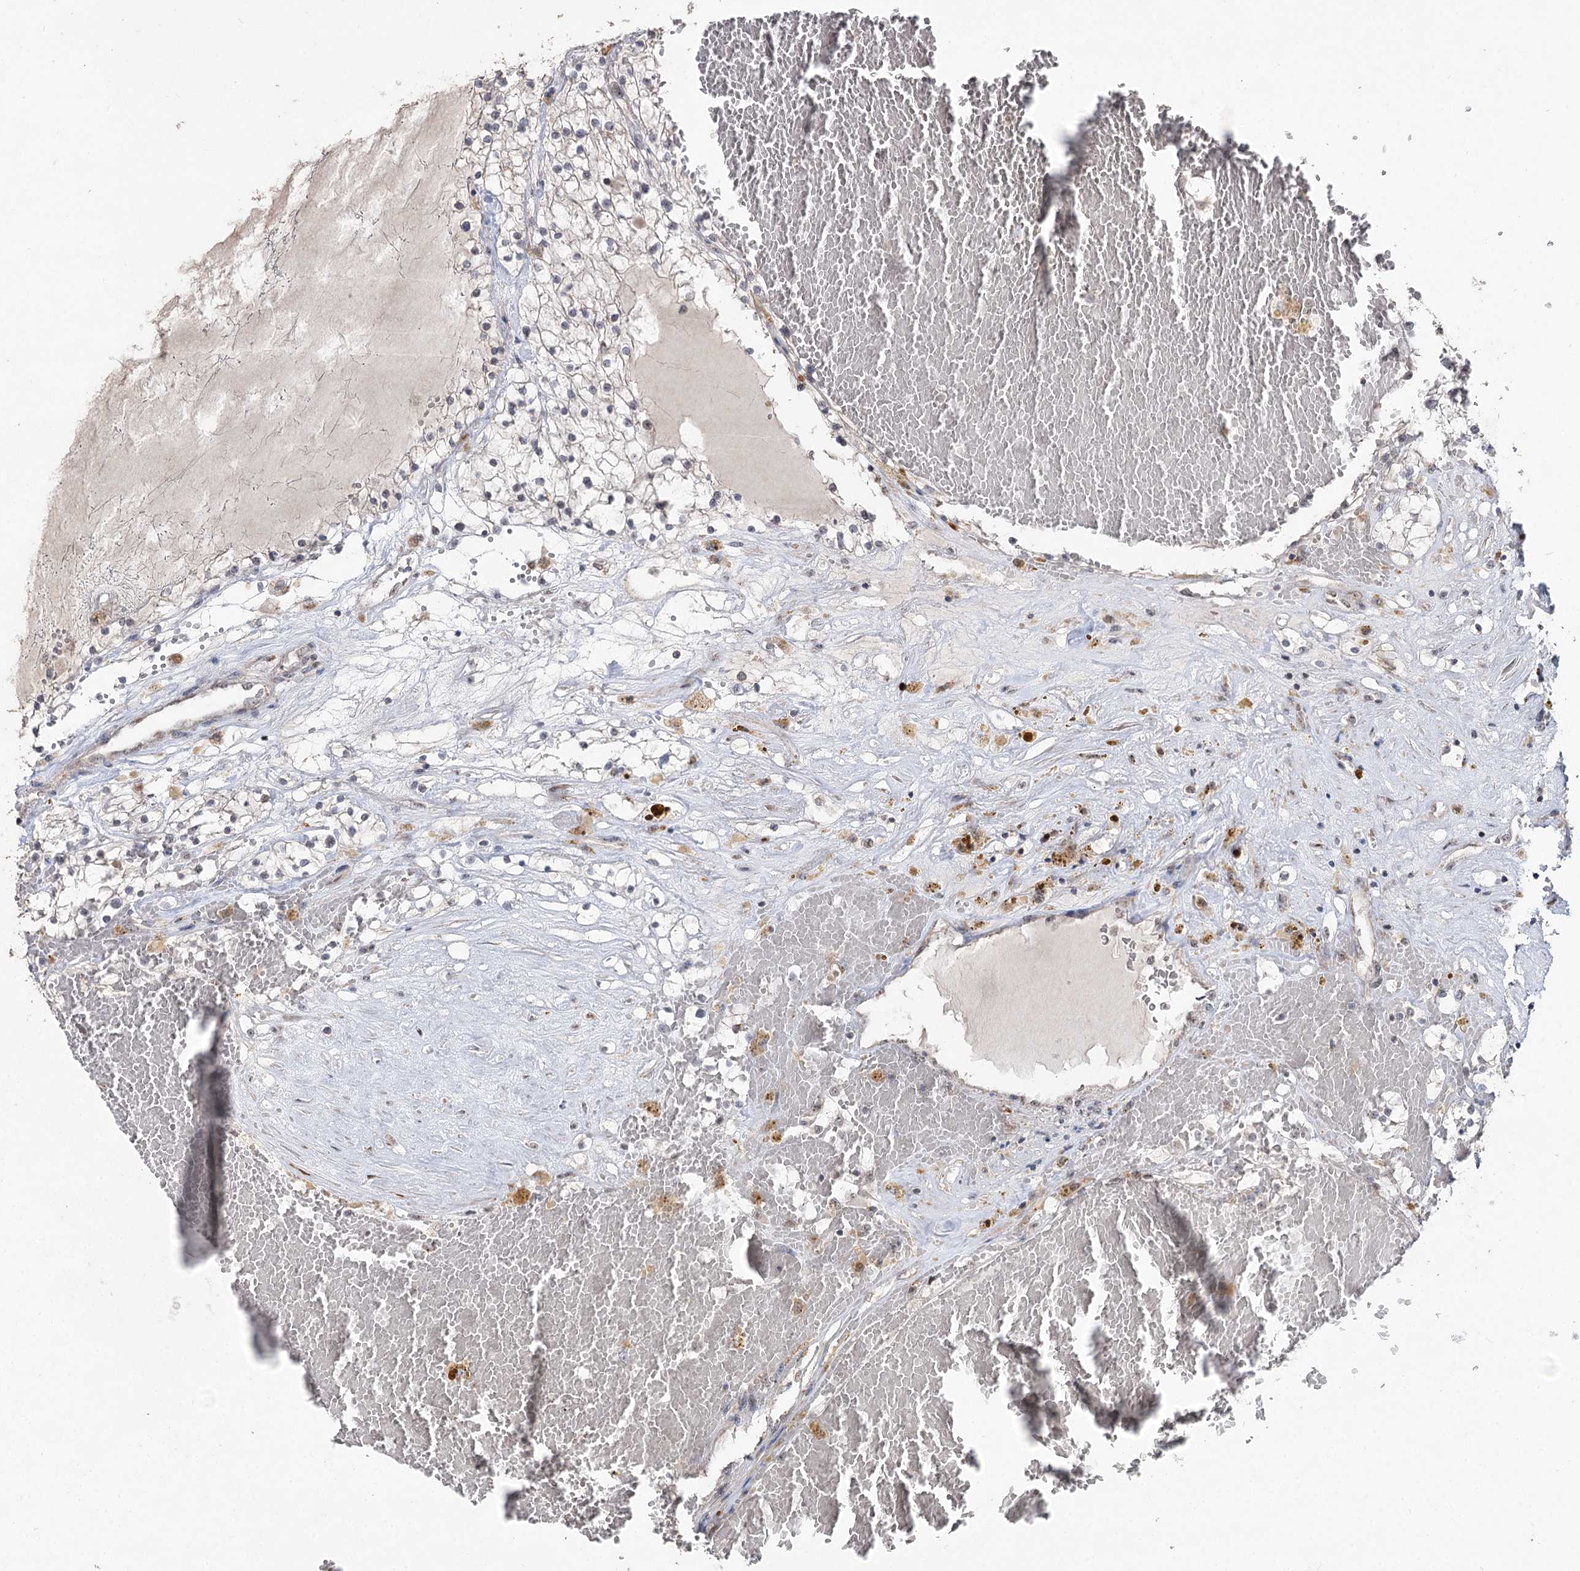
{"staining": {"intensity": "negative", "quantity": "none", "location": "none"}, "tissue": "renal cancer", "cell_type": "Tumor cells", "image_type": "cancer", "snomed": [{"axis": "morphology", "description": "Normal tissue, NOS"}, {"axis": "morphology", "description": "Adenocarcinoma, NOS"}, {"axis": "topography", "description": "Kidney"}], "caption": "High magnification brightfield microscopy of renal cancer stained with DAB (3,3'-diaminobenzidine) (brown) and counterstained with hematoxylin (blue): tumor cells show no significant staining.", "gene": "RUFY4", "patient": {"sex": "male", "age": 68}}